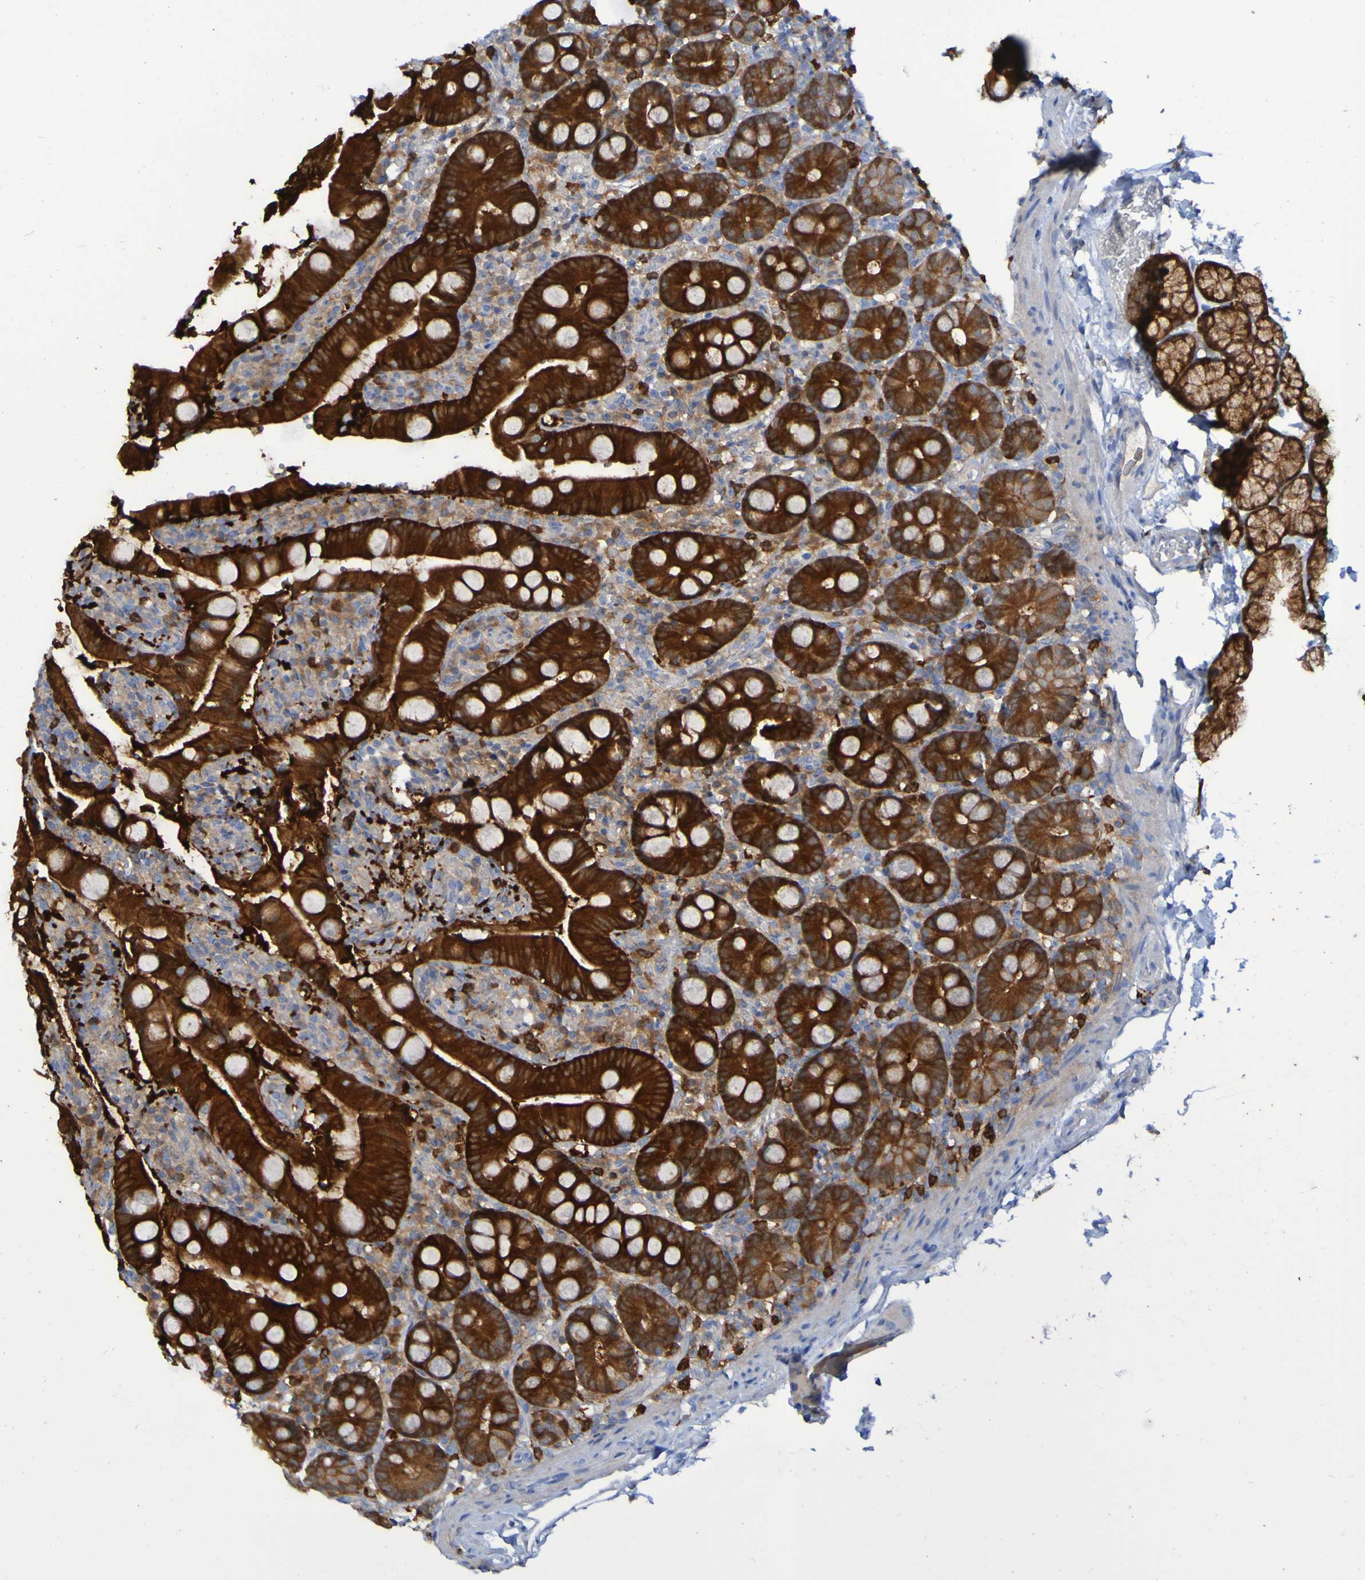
{"staining": {"intensity": "strong", "quantity": ">75%", "location": "cytoplasmic/membranous"}, "tissue": "duodenum", "cell_type": "Glandular cells", "image_type": "normal", "snomed": [{"axis": "morphology", "description": "Normal tissue, NOS"}, {"axis": "topography", "description": "Small intestine, NOS"}], "caption": "Human duodenum stained for a protein (brown) shows strong cytoplasmic/membranous positive staining in about >75% of glandular cells.", "gene": "MPPE1", "patient": {"sex": "female", "age": 71}}